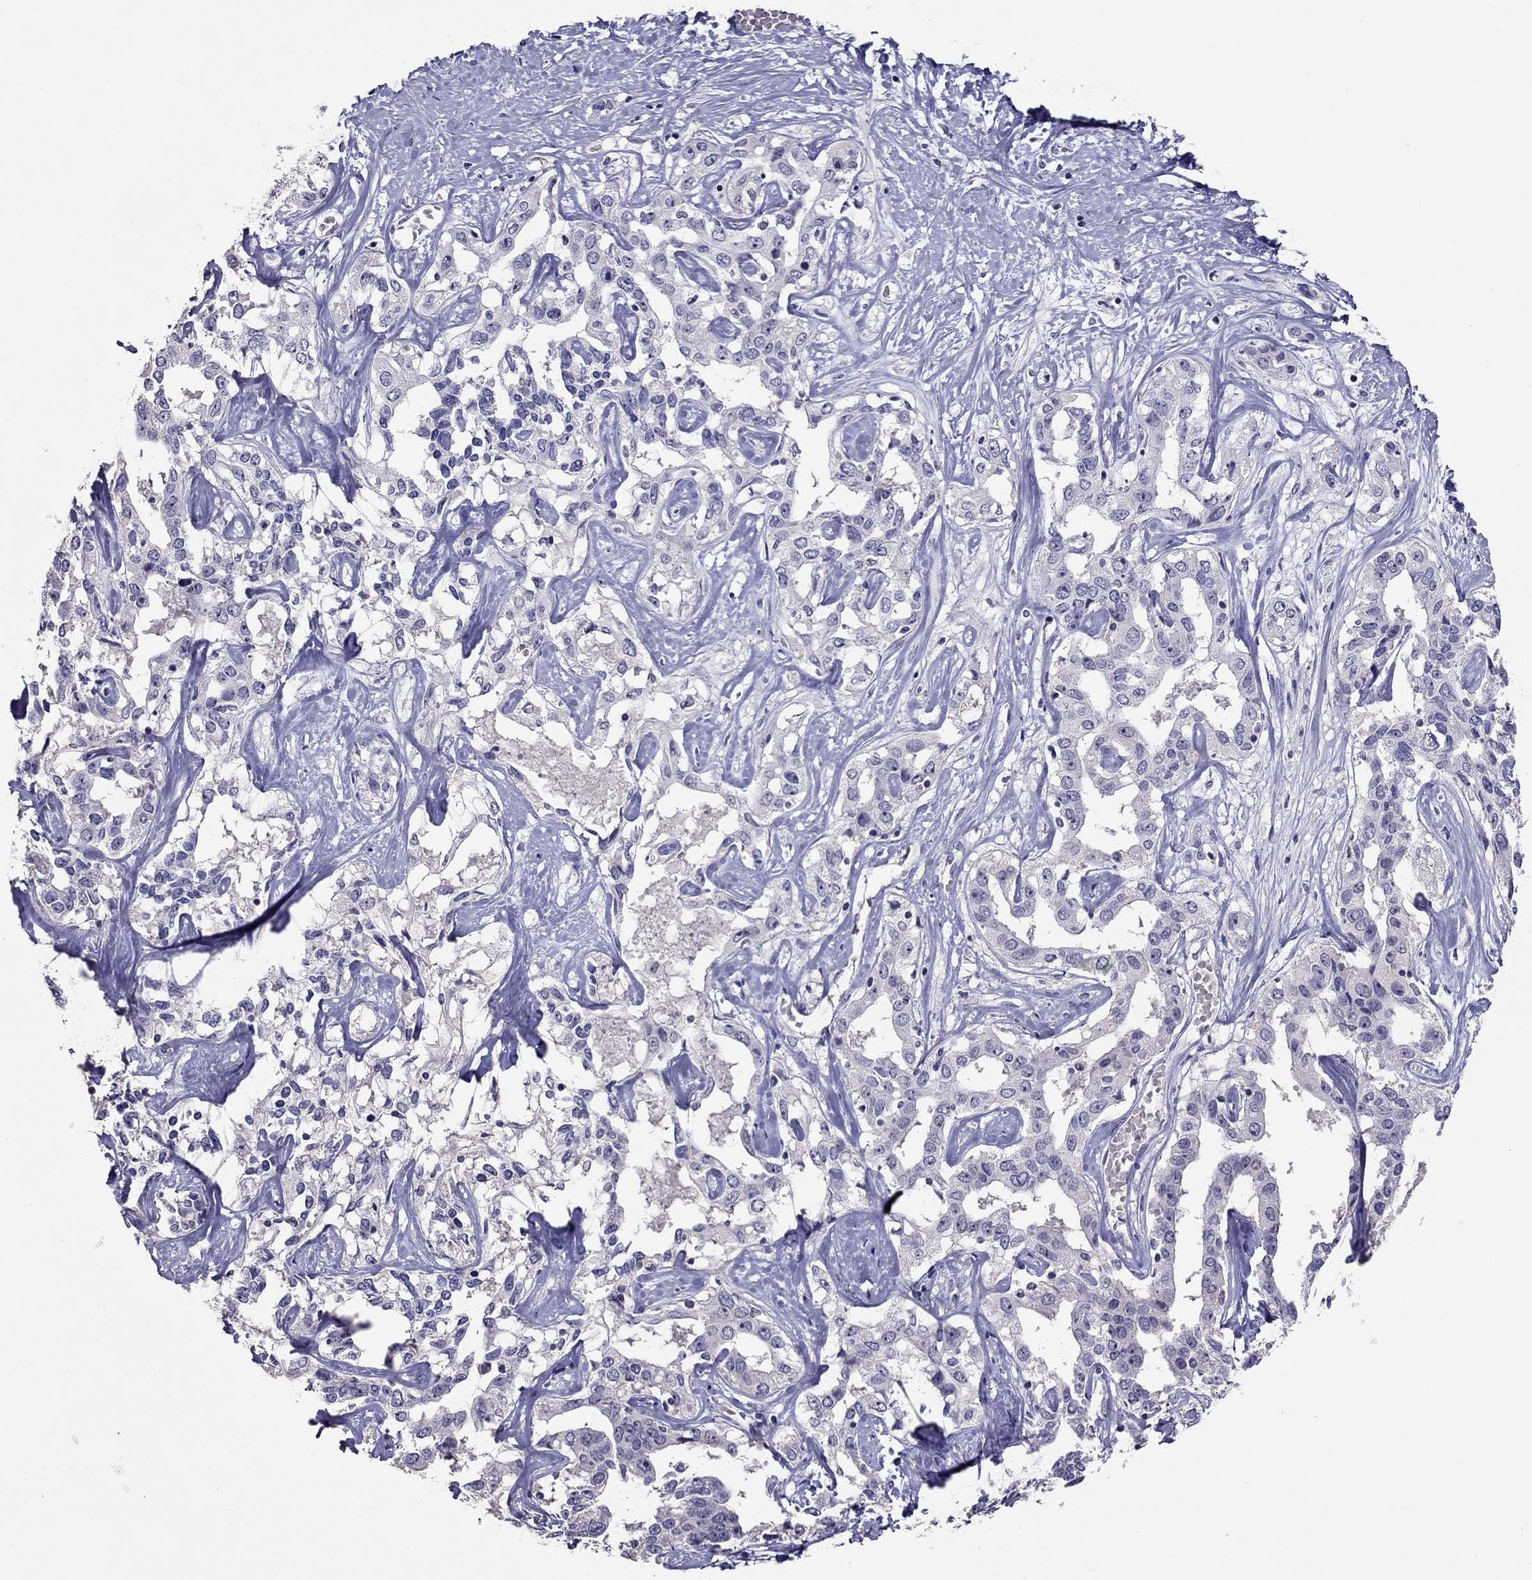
{"staining": {"intensity": "negative", "quantity": "none", "location": "none"}, "tissue": "liver cancer", "cell_type": "Tumor cells", "image_type": "cancer", "snomed": [{"axis": "morphology", "description": "Cholangiocarcinoma"}, {"axis": "topography", "description": "Liver"}], "caption": "Immunohistochemistry micrograph of neoplastic tissue: liver cholangiocarcinoma stained with DAB shows no significant protein staining in tumor cells. (Stains: DAB immunohistochemistry with hematoxylin counter stain, Microscopy: brightfield microscopy at high magnification).", "gene": "LRRC46", "patient": {"sex": "male", "age": 59}}